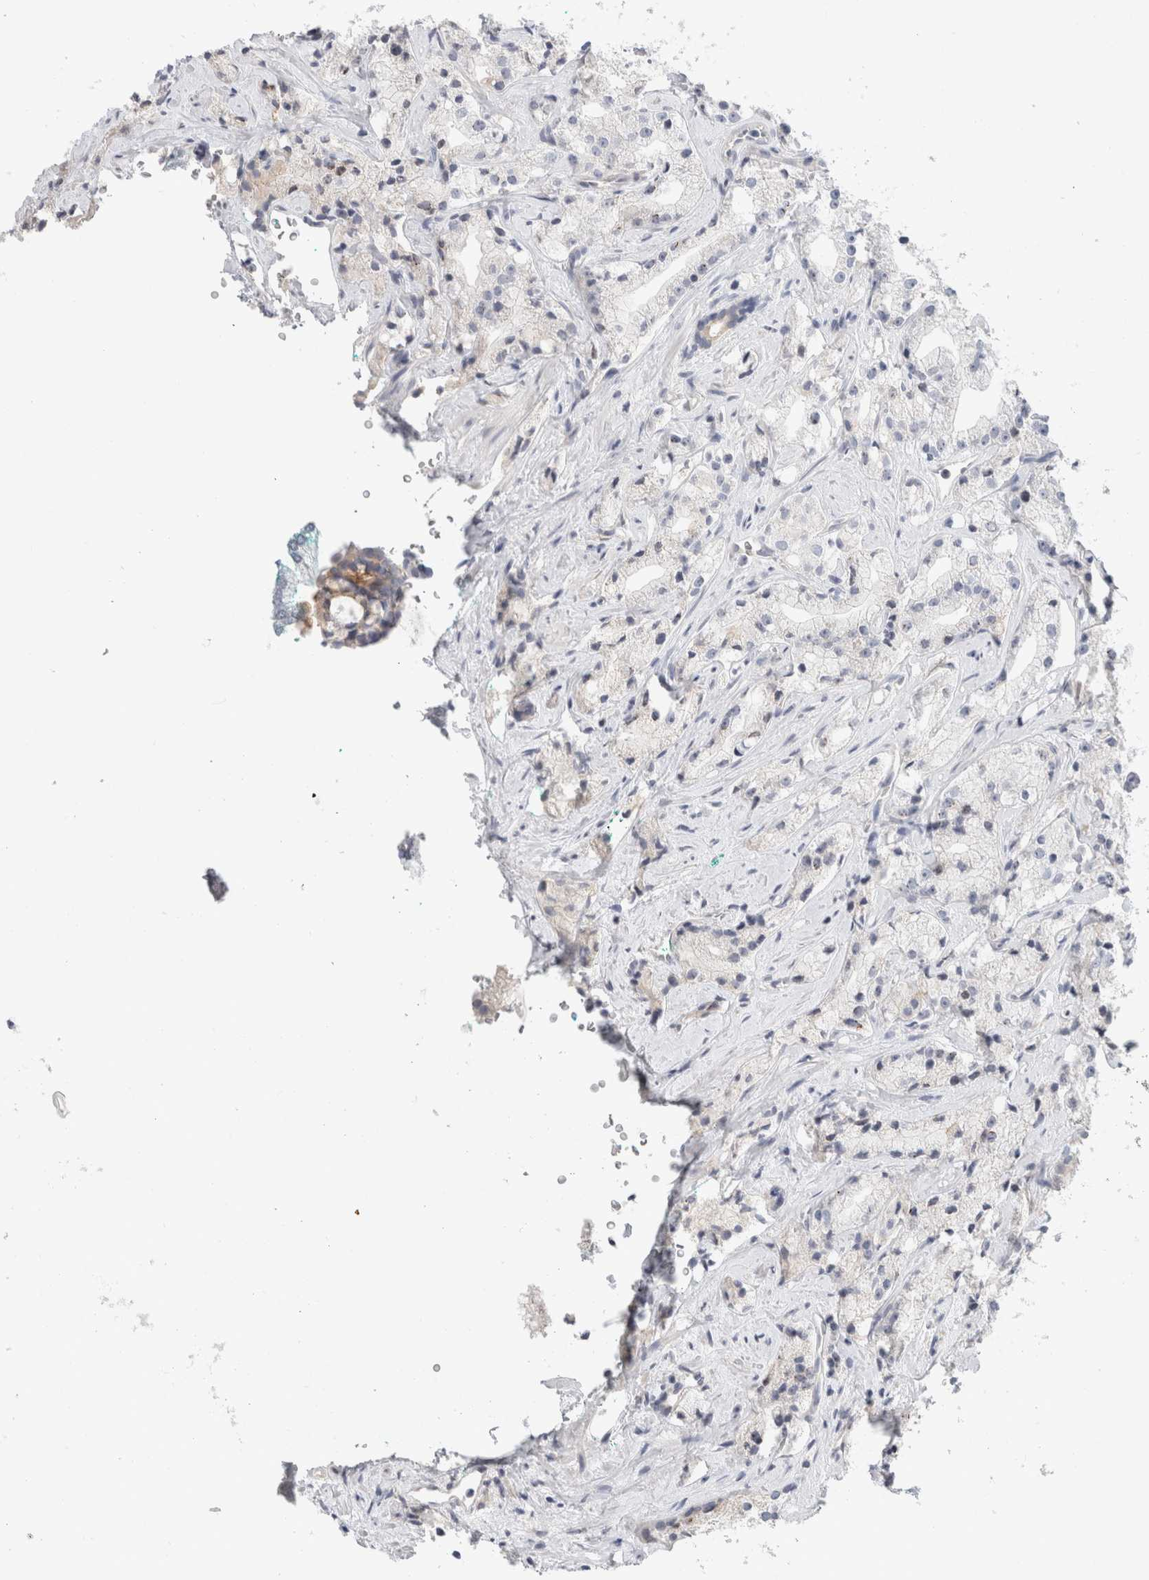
{"staining": {"intensity": "negative", "quantity": "none", "location": "none"}, "tissue": "prostate cancer", "cell_type": "Tumor cells", "image_type": "cancer", "snomed": [{"axis": "morphology", "description": "Adenocarcinoma, High grade"}, {"axis": "topography", "description": "Prostate"}], "caption": "The image reveals no significant staining in tumor cells of prostate cancer (adenocarcinoma (high-grade)). The staining was performed using DAB (3,3'-diaminobenzidine) to visualize the protein expression in brown, while the nuclei were stained in blue with hematoxylin (Magnification: 20x).", "gene": "SYTL5", "patient": {"sex": "male", "age": 64}}